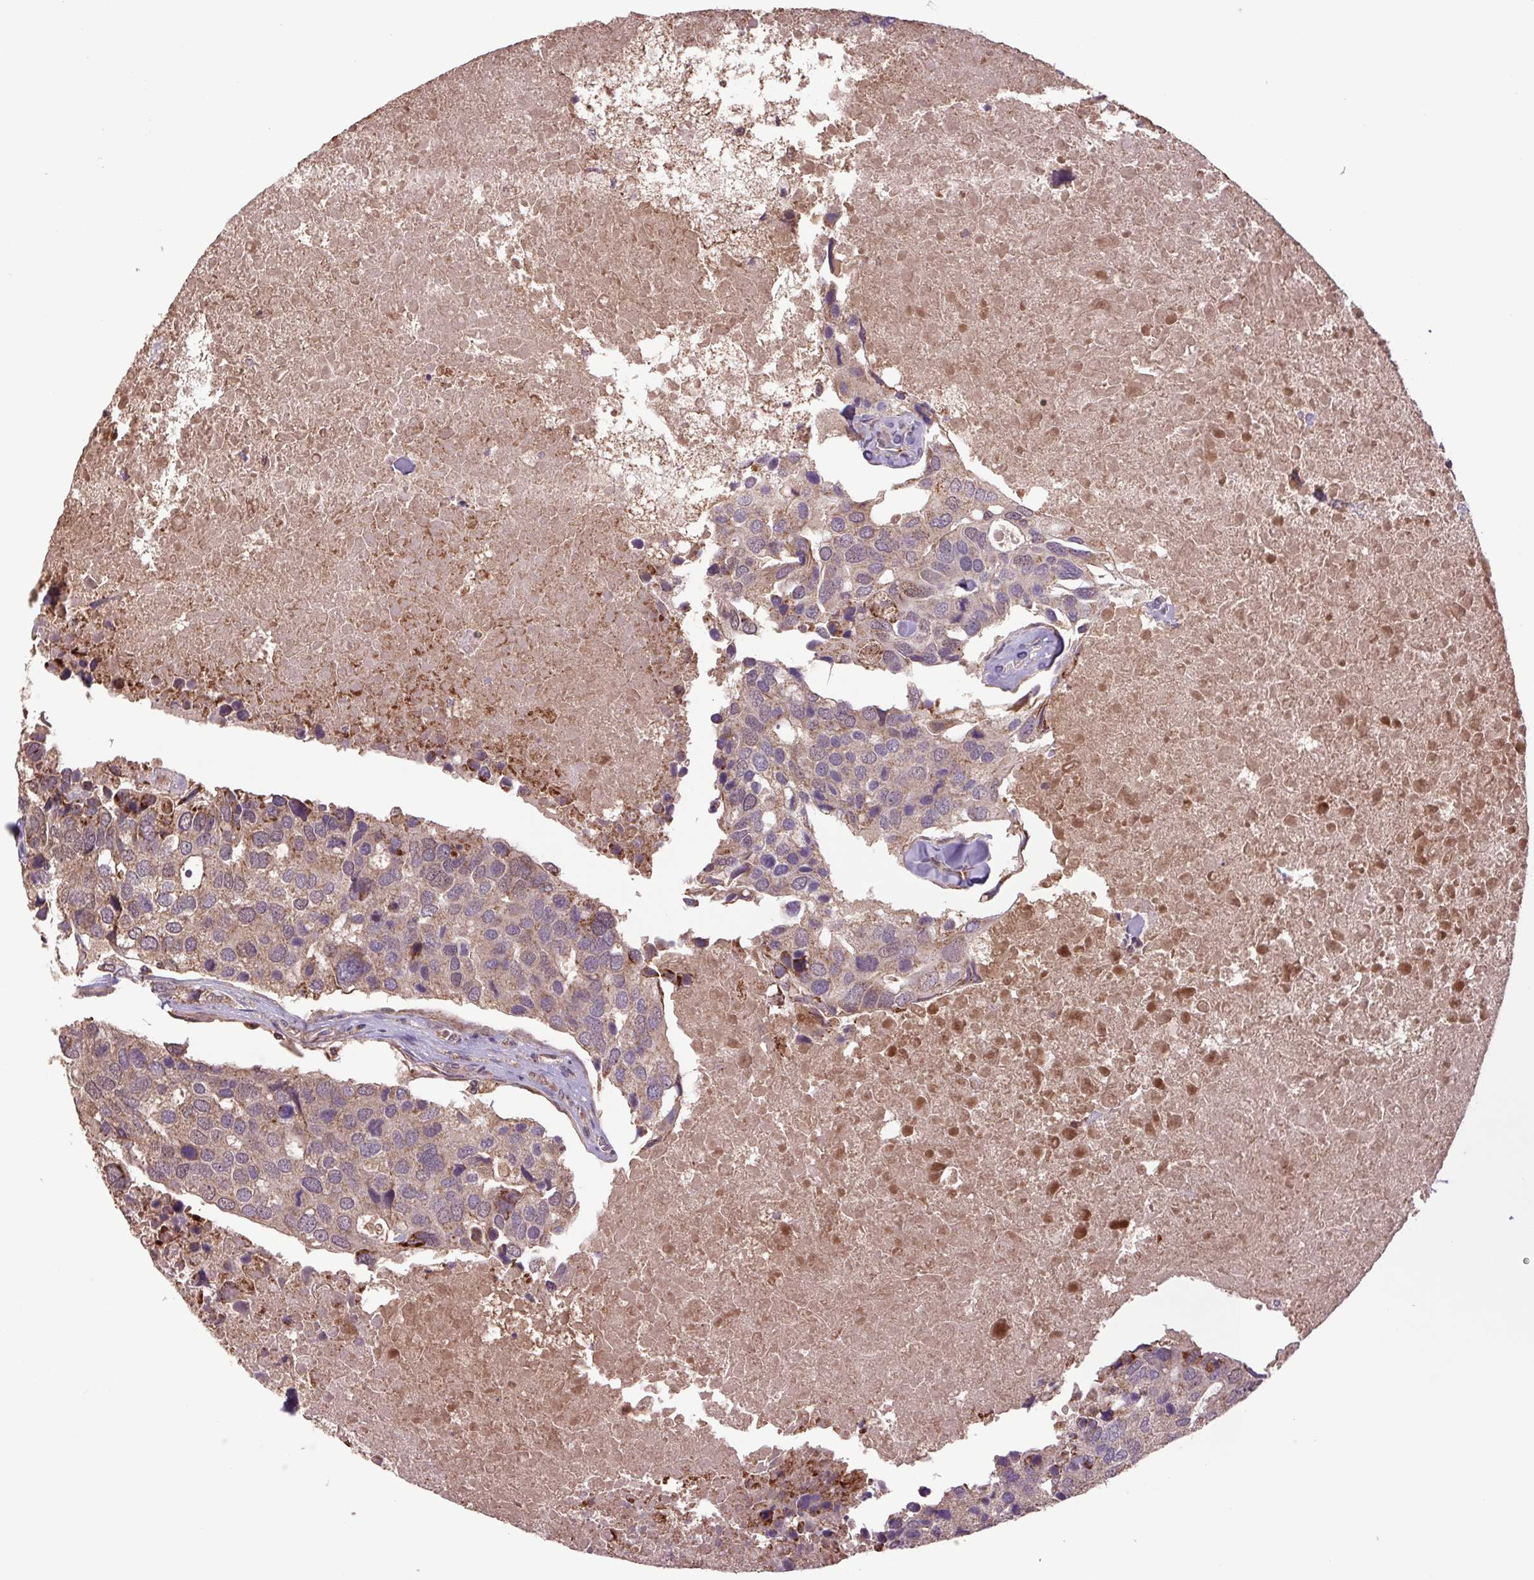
{"staining": {"intensity": "weak", "quantity": "25%-75%", "location": "cytoplasmic/membranous"}, "tissue": "breast cancer", "cell_type": "Tumor cells", "image_type": "cancer", "snomed": [{"axis": "morphology", "description": "Duct carcinoma"}, {"axis": "topography", "description": "Breast"}], "caption": "About 25%-75% of tumor cells in human breast cancer demonstrate weak cytoplasmic/membranous protein staining as visualized by brown immunohistochemical staining.", "gene": "TMEM160", "patient": {"sex": "female", "age": 83}}